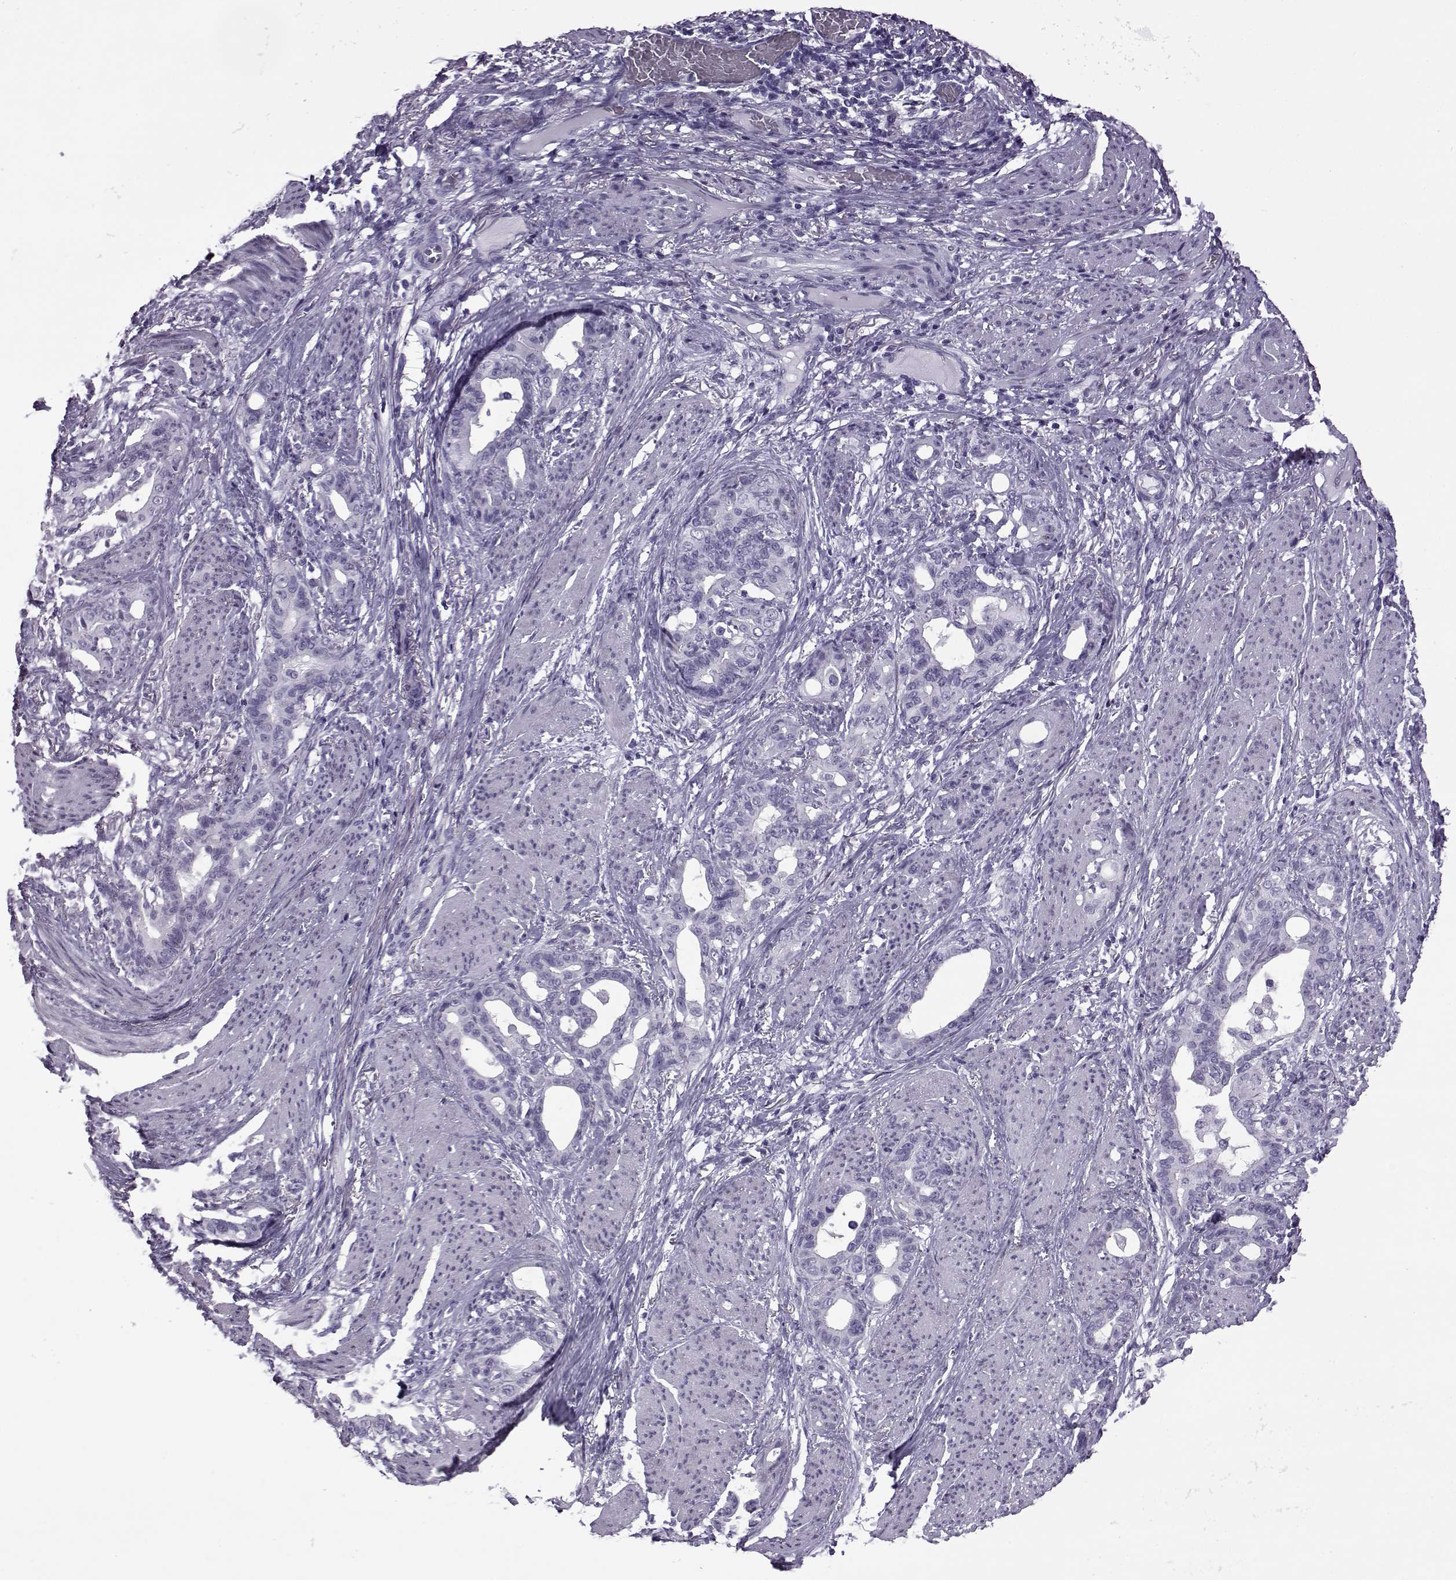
{"staining": {"intensity": "negative", "quantity": "none", "location": "none"}, "tissue": "stomach cancer", "cell_type": "Tumor cells", "image_type": "cancer", "snomed": [{"axis": "morphology", "description": "Normal tissue, NOS"}, {"axis": "morphology", "description": "Adenocarcinoma, NOS"}, {"axis": "topography", "description": "Esophagus"}, {"axis": "topography", "description": "Stomach, upper"}], "caption": "Immunohistochemistry image of human stomach cancer (adenocarcinoma) stained for a protein (brown), which demonstrates no positivity in tumor cells.", "gene": "OIP5", "patient": {"sex": "male", "age": 62}}